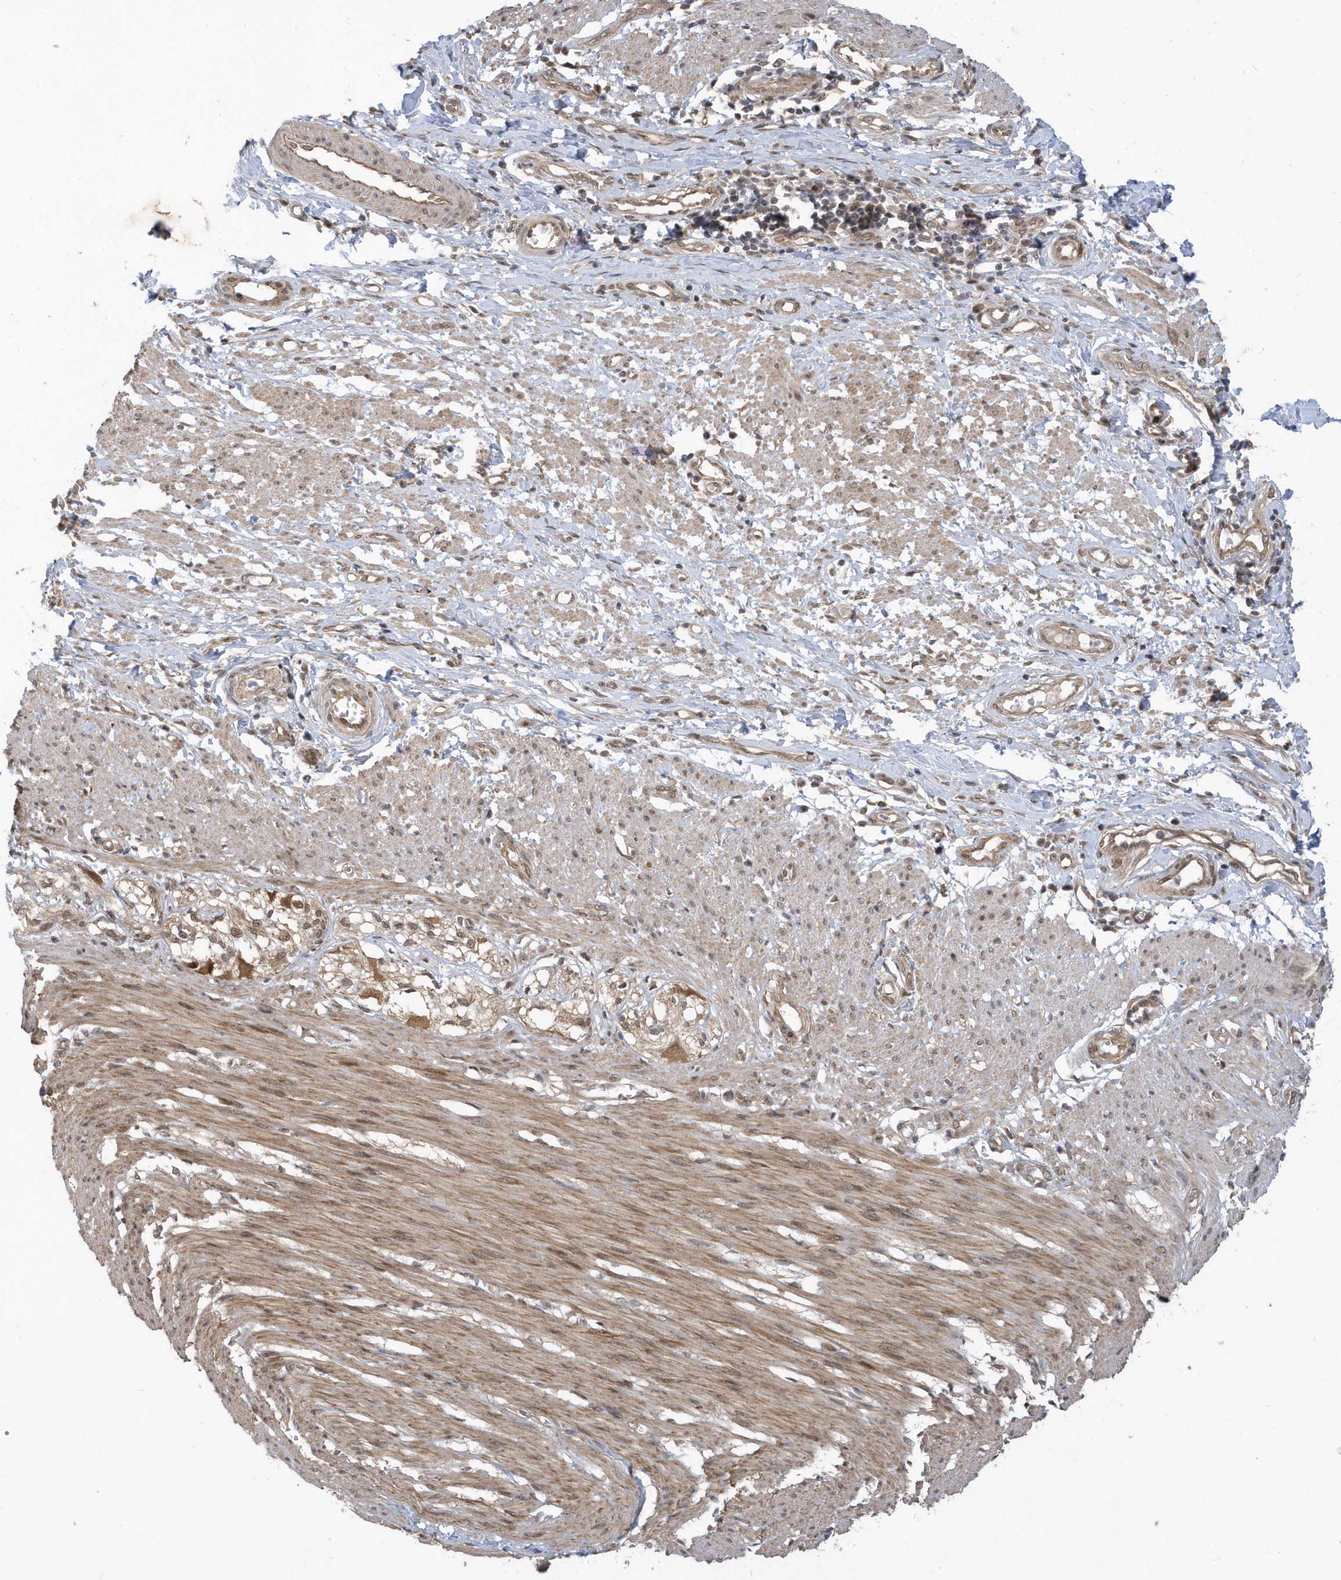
{"staining": {"intensity": "moderate", "quantity": ">75%", "location": "cytoplasmic/membranous,nuclear"}, "tissue": "smooth muscle", "cell_type": "Smooth muscle cells", "image_type": "normal", "snomed": [{"axis": "morphology", "description": "Normal tissue, NOS"}, {"axis": "morphology", "description": "Adenocarcinoma, NOS"}, {"axis": "topography", "description": "Colon"}, {"axis": "topography", "description": "Peripheral nerve tissue"}], "caption": "The immunohistochemical stain labels moderate cytoplasmic/membranous,nuclear positivity in smooth muscle cells of normal smooth muscle.", "gene": "USP53", "patient": {"sex": "male", "age": 14}}